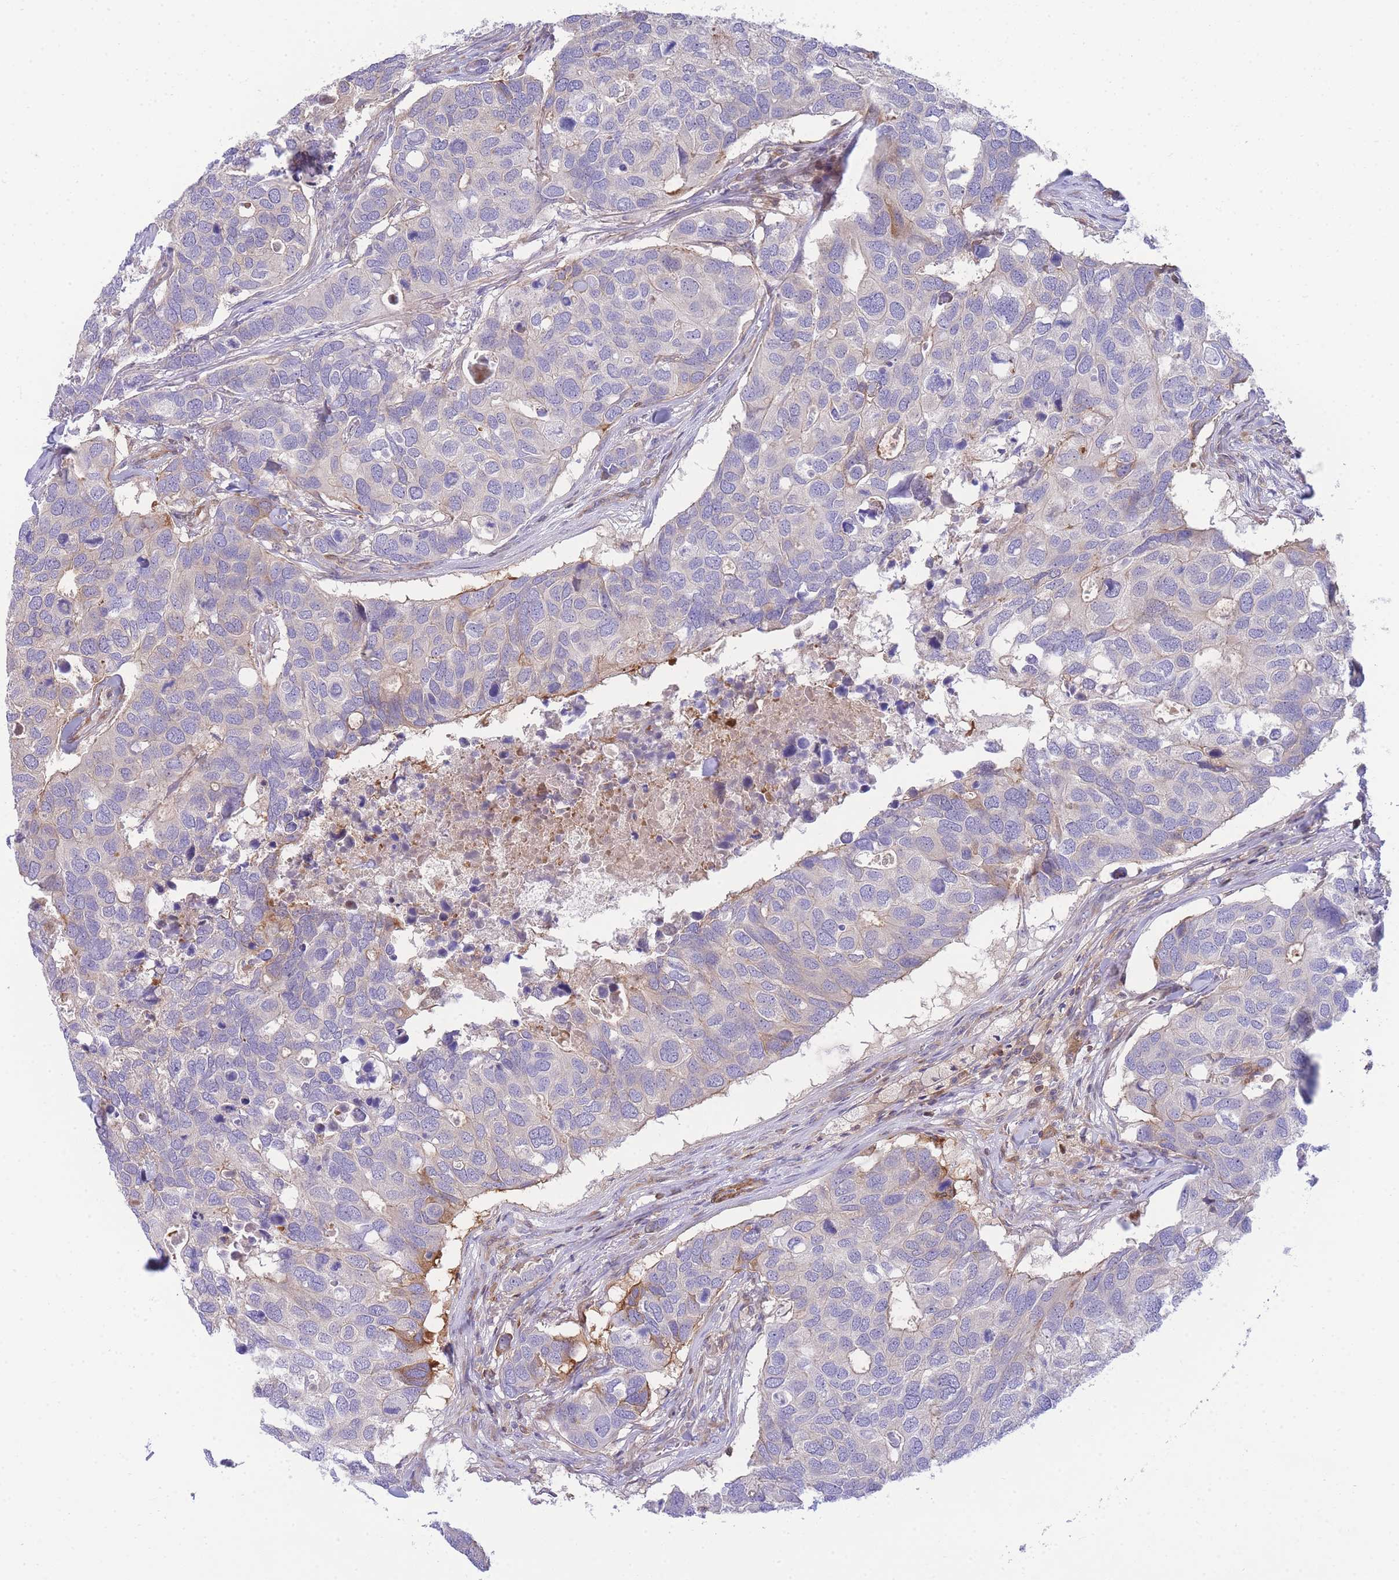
{"staining": {"intensity": "moderate", "quantity": "<25%", "location": "cytoplasmic/membranous"}, "tissue": "breast cancer", "cell_type": "Tumor cells", "image_type": "cancer", "snomed": [{"axis": "morphology", "description": "Duct carcinoma"}, {"axis": "topography", "description": "Breast"}], "caption": "Immunohistochemical staining of breast cancer (invasive ductal carcinoma) displays moderate cytoplasmic/membranous protein positivity in approximately <25% of tumor cells. The protein of interest is stained brown, and the nuclei are stained in blue (DAB IHC with brightfield microscopy, high magnification).", "gene": "FBN3", "patient": {"sex": "female", "age": 83}}